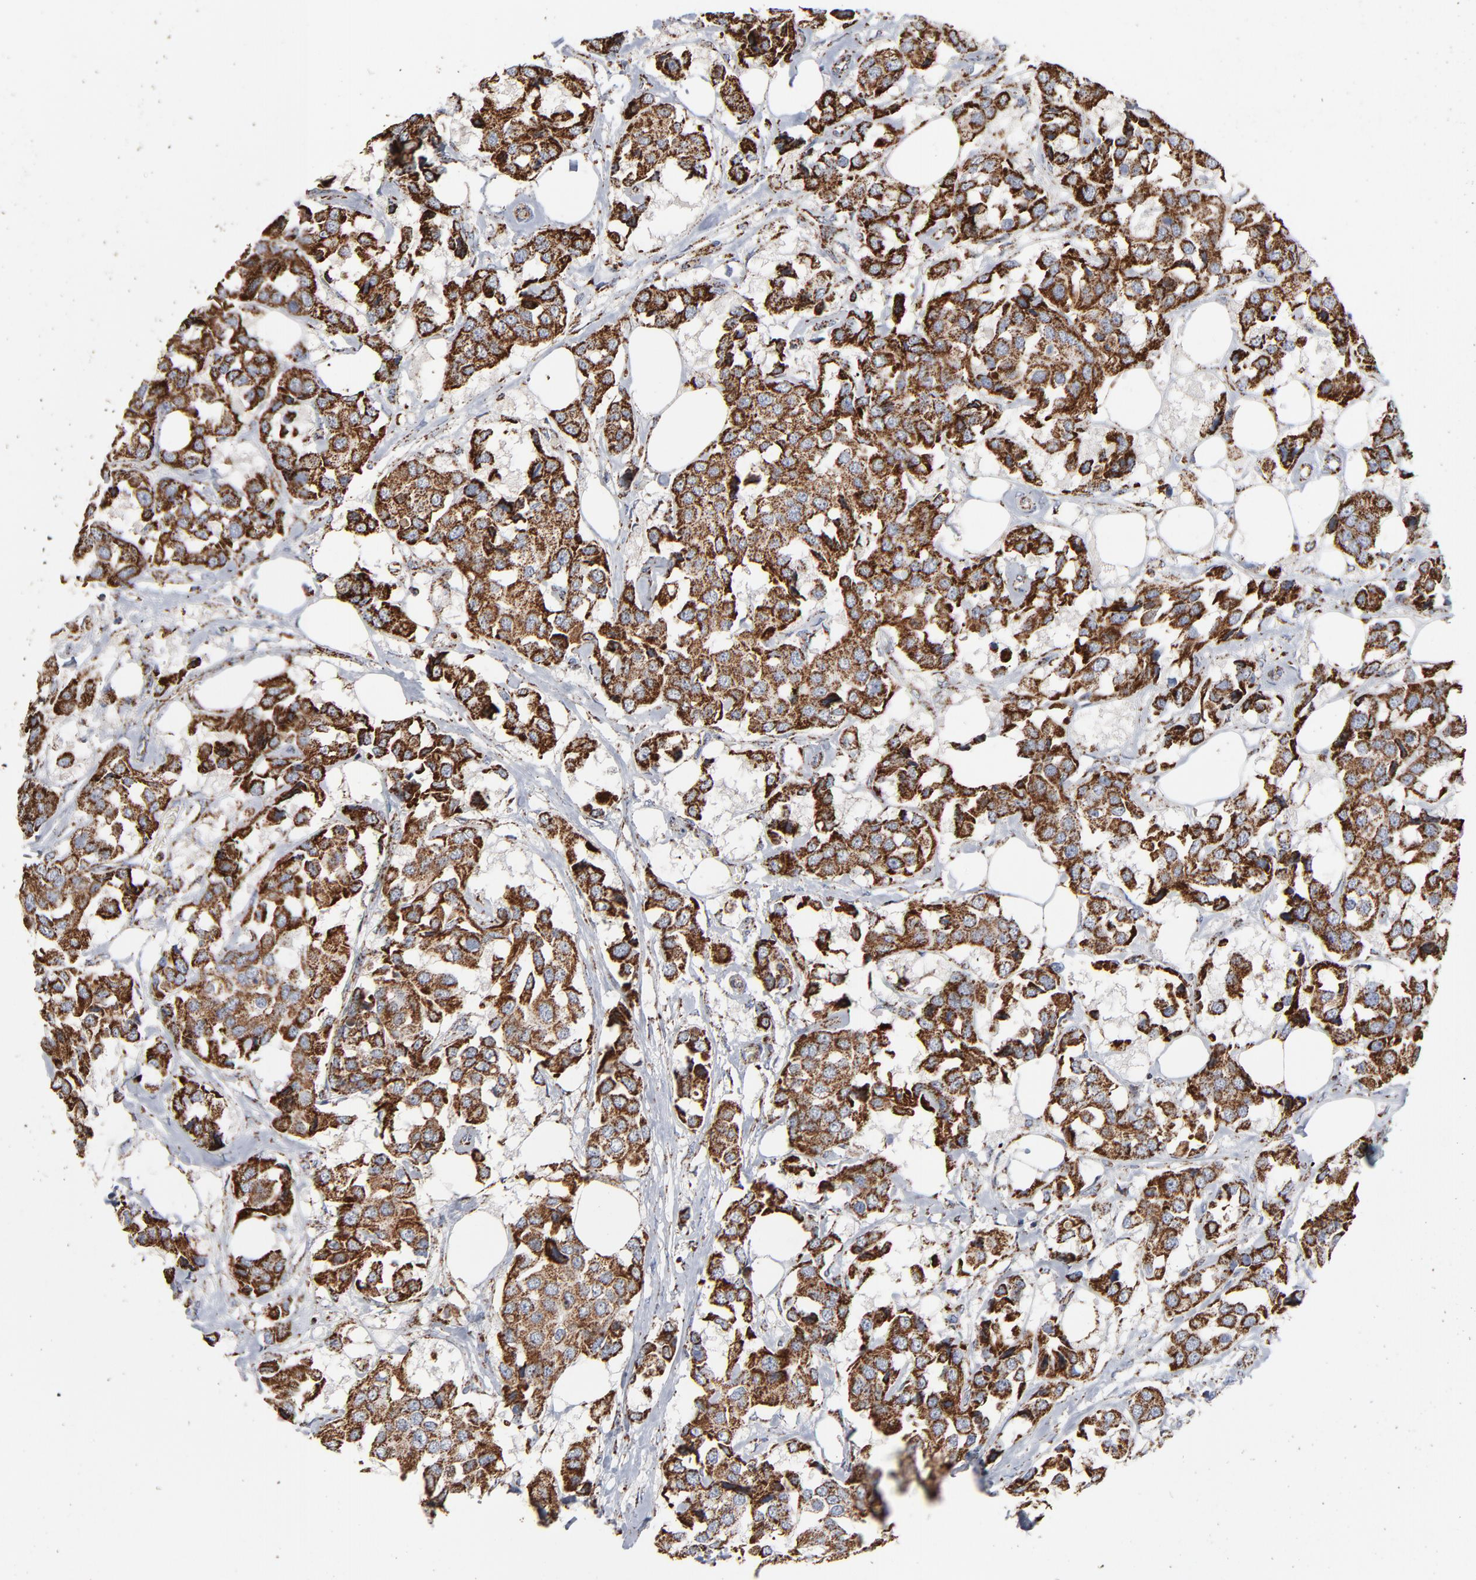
{"staining": {"intensity": "strong", "quantity": ">75%", "location": "cytoplasmic/membranous"}, "tissue": "breast cancer", "cell_type": "Tumor cells", "image_type": "cancer", "snomed": [{"axis": "morphology", "description": "Duct carcinoma"}, {"axis": "topography", "description": "Breast"}], "caption": "Immunohistochemistry (IHC) image of breast cancer stained for a protein (brown), which reveals high levels of strong cytoplasmic/membranous positivity in about >75% of tumor cells.", "gene": "UQCRC1", "patient": {"sex": "female", "age": 80}}